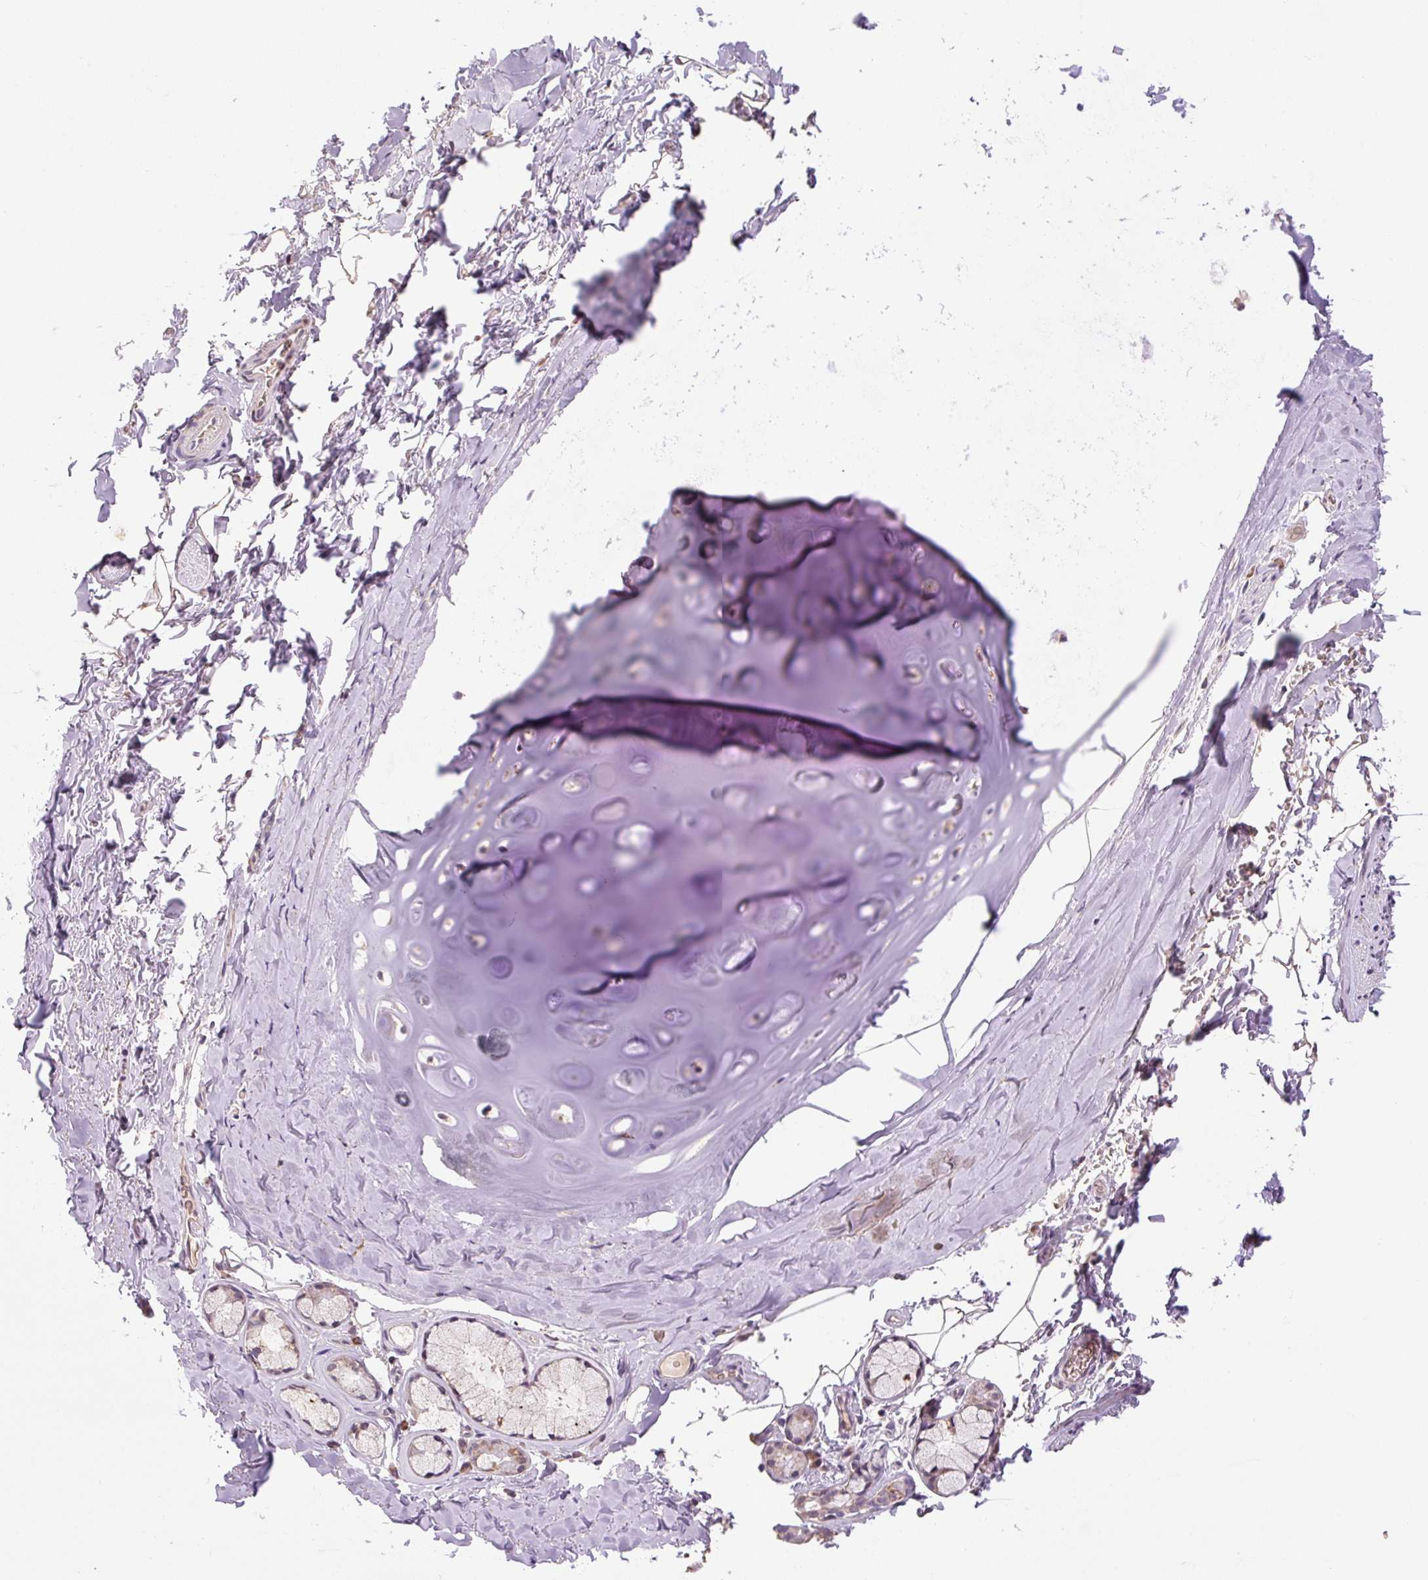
{"staining": {"intensity": "negative", "quantity": "none", "location": "none"}, "tissue": "adipose tissue", "cell_type": "Adipocytes", "image_type": "normal", "snomed": [{"axis": "morphology", "description": "Normal tissue, NOS"}, {"axis": "topography", "description": "Cartilage tissue"}, {"axis": "topography", "description": "Bronchus"}, {"axis": "topography", "description": "Peripheral nerve tissue"}], "caption": "Adipocytes are negative for protein expression in benign human adipose tissue. (DAB immunohistochemistry visualized using brightfield microscopy, high magnification).", "gene": "MFSD9", "patient": {"sex": "male", "age": 67}}